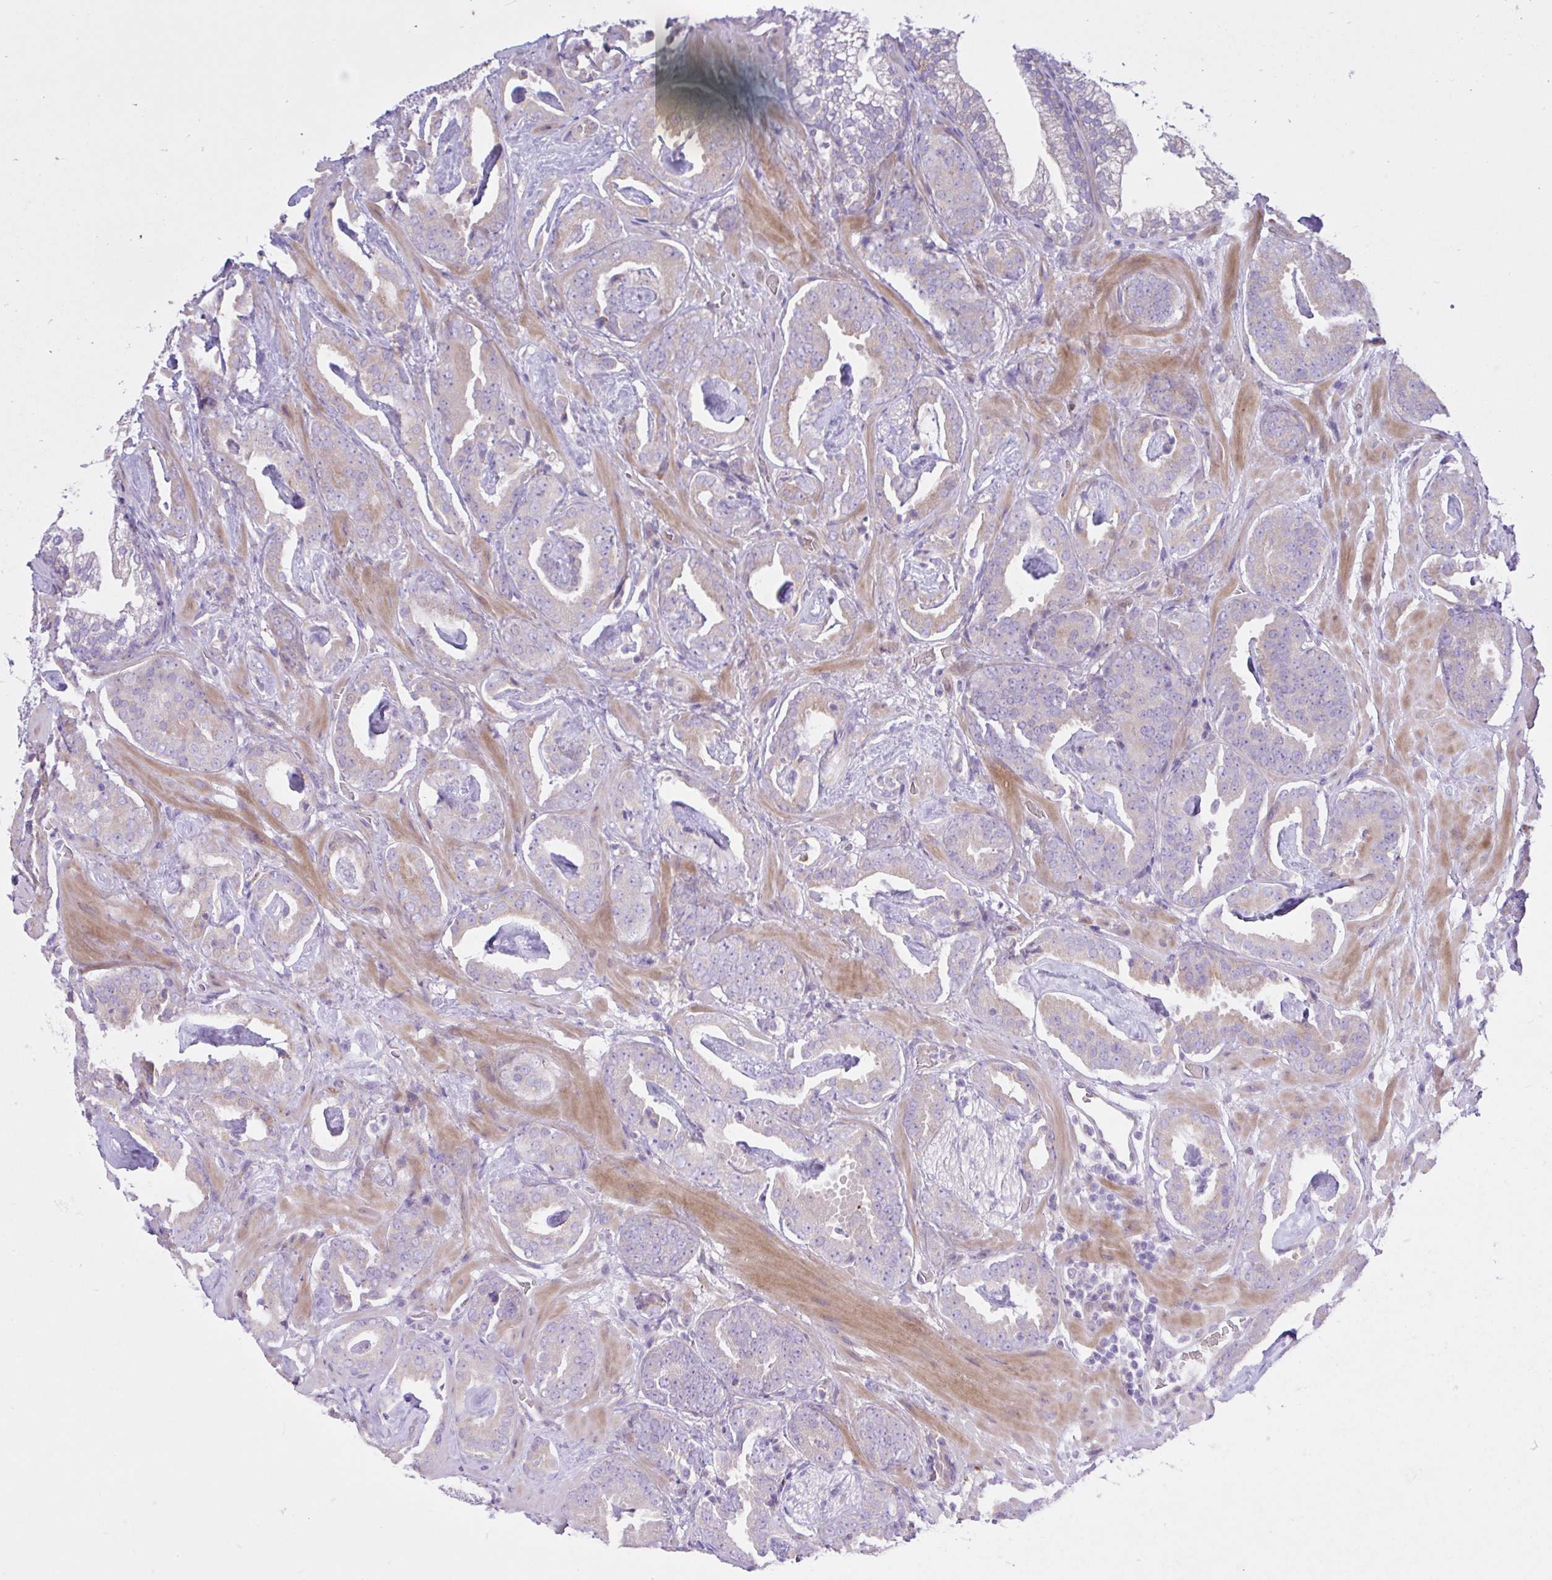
{"staining": {"intensity": "negative", "quantity": "none", "location": "none"}, "tissue": "prostate cancer", "cell_type": "Tumor cells", "image_type": "cancer", "snomed": [{"axis": "morphology", "description": "Adenocarcinoma, Low grade"}, {"axis": "topography", "description": "Prostate"}], "caption": "A photomicrograph of human prostate cancer (adenocarcinoma (low-grade)) is negative for staining in tumor cells.", "gene": "EEF1A2", "patient": {"sex": "male", "age": 62}}